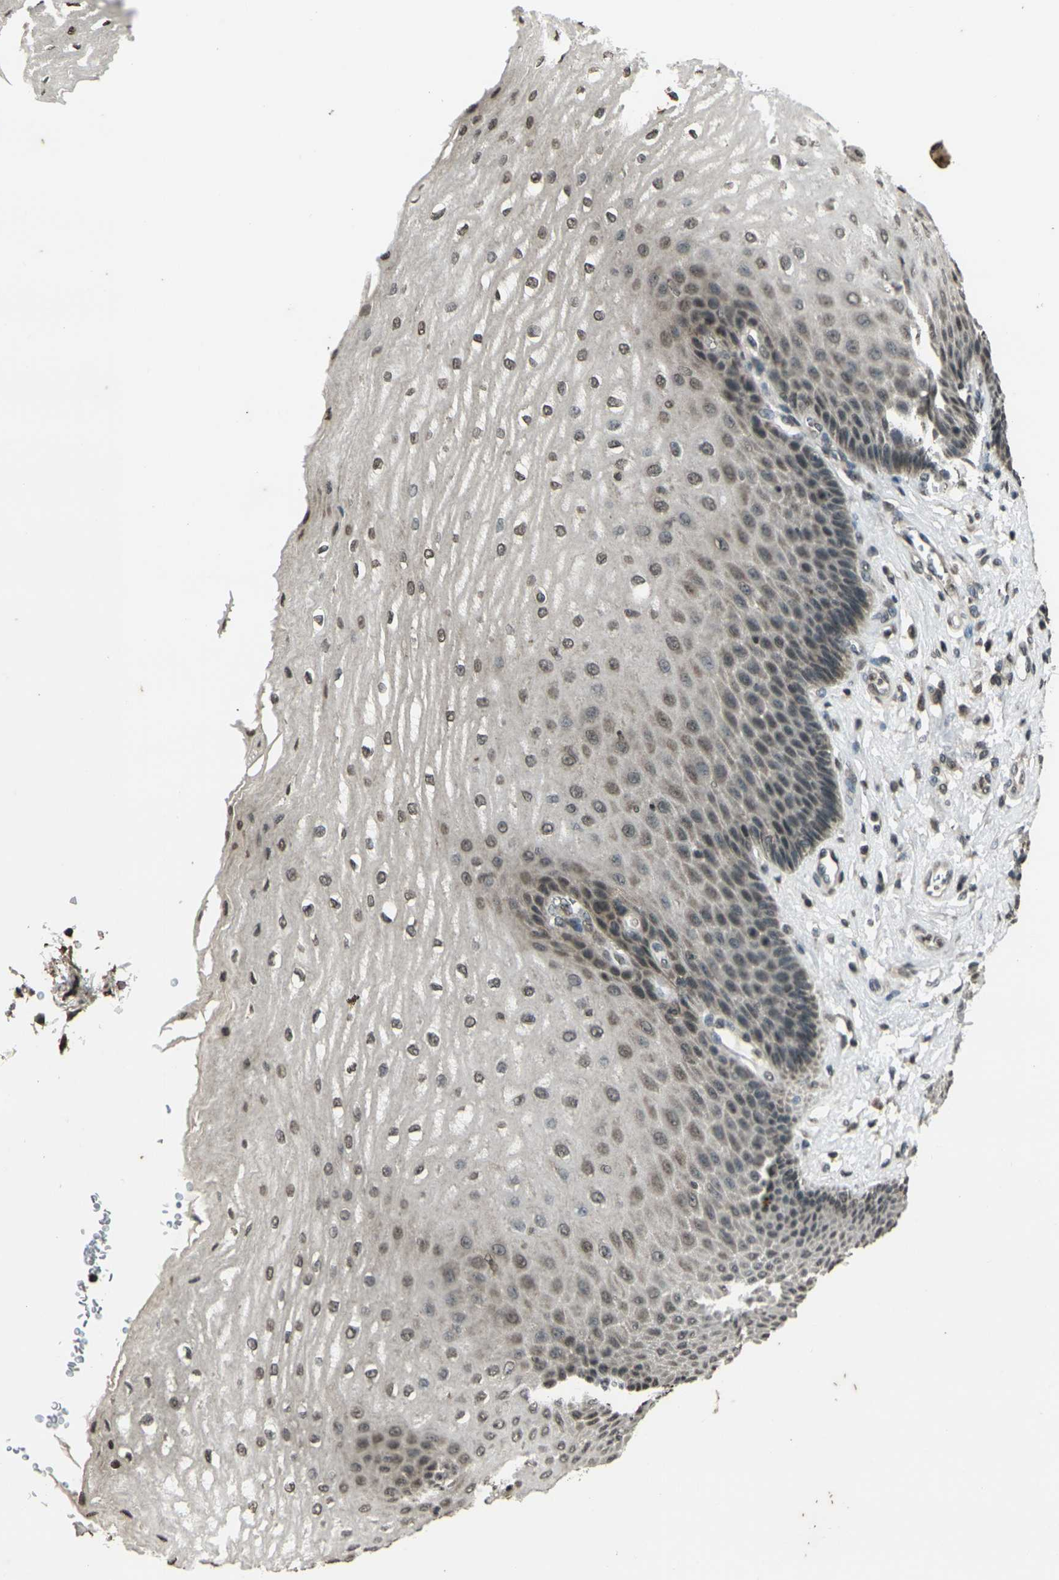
{"staining": {"intensity": "moderate", "quantity": ">75%", "location": "nuclear"}, "tissue": "esophagus", "cell_type": "Squamous epithelial cells", "image_type": "normal", "snomed": [{"axis": "morphology", "description": "Normal tissue, NOS"}, {"axis": "topography", "description": "Esophagus"}], "caption": "Protein staining reveals moderate nuclear staining in approximately >75% of squamous epithelial cells in normal esophagus. (Stains: DAB (3,3'-diaminobenzidine) in brown, nuclei in blue, Microscopy: brightfield microscopy at high magnification).", "gene": "PRPF8", "patient": {"sex": "male", "age": 54}}